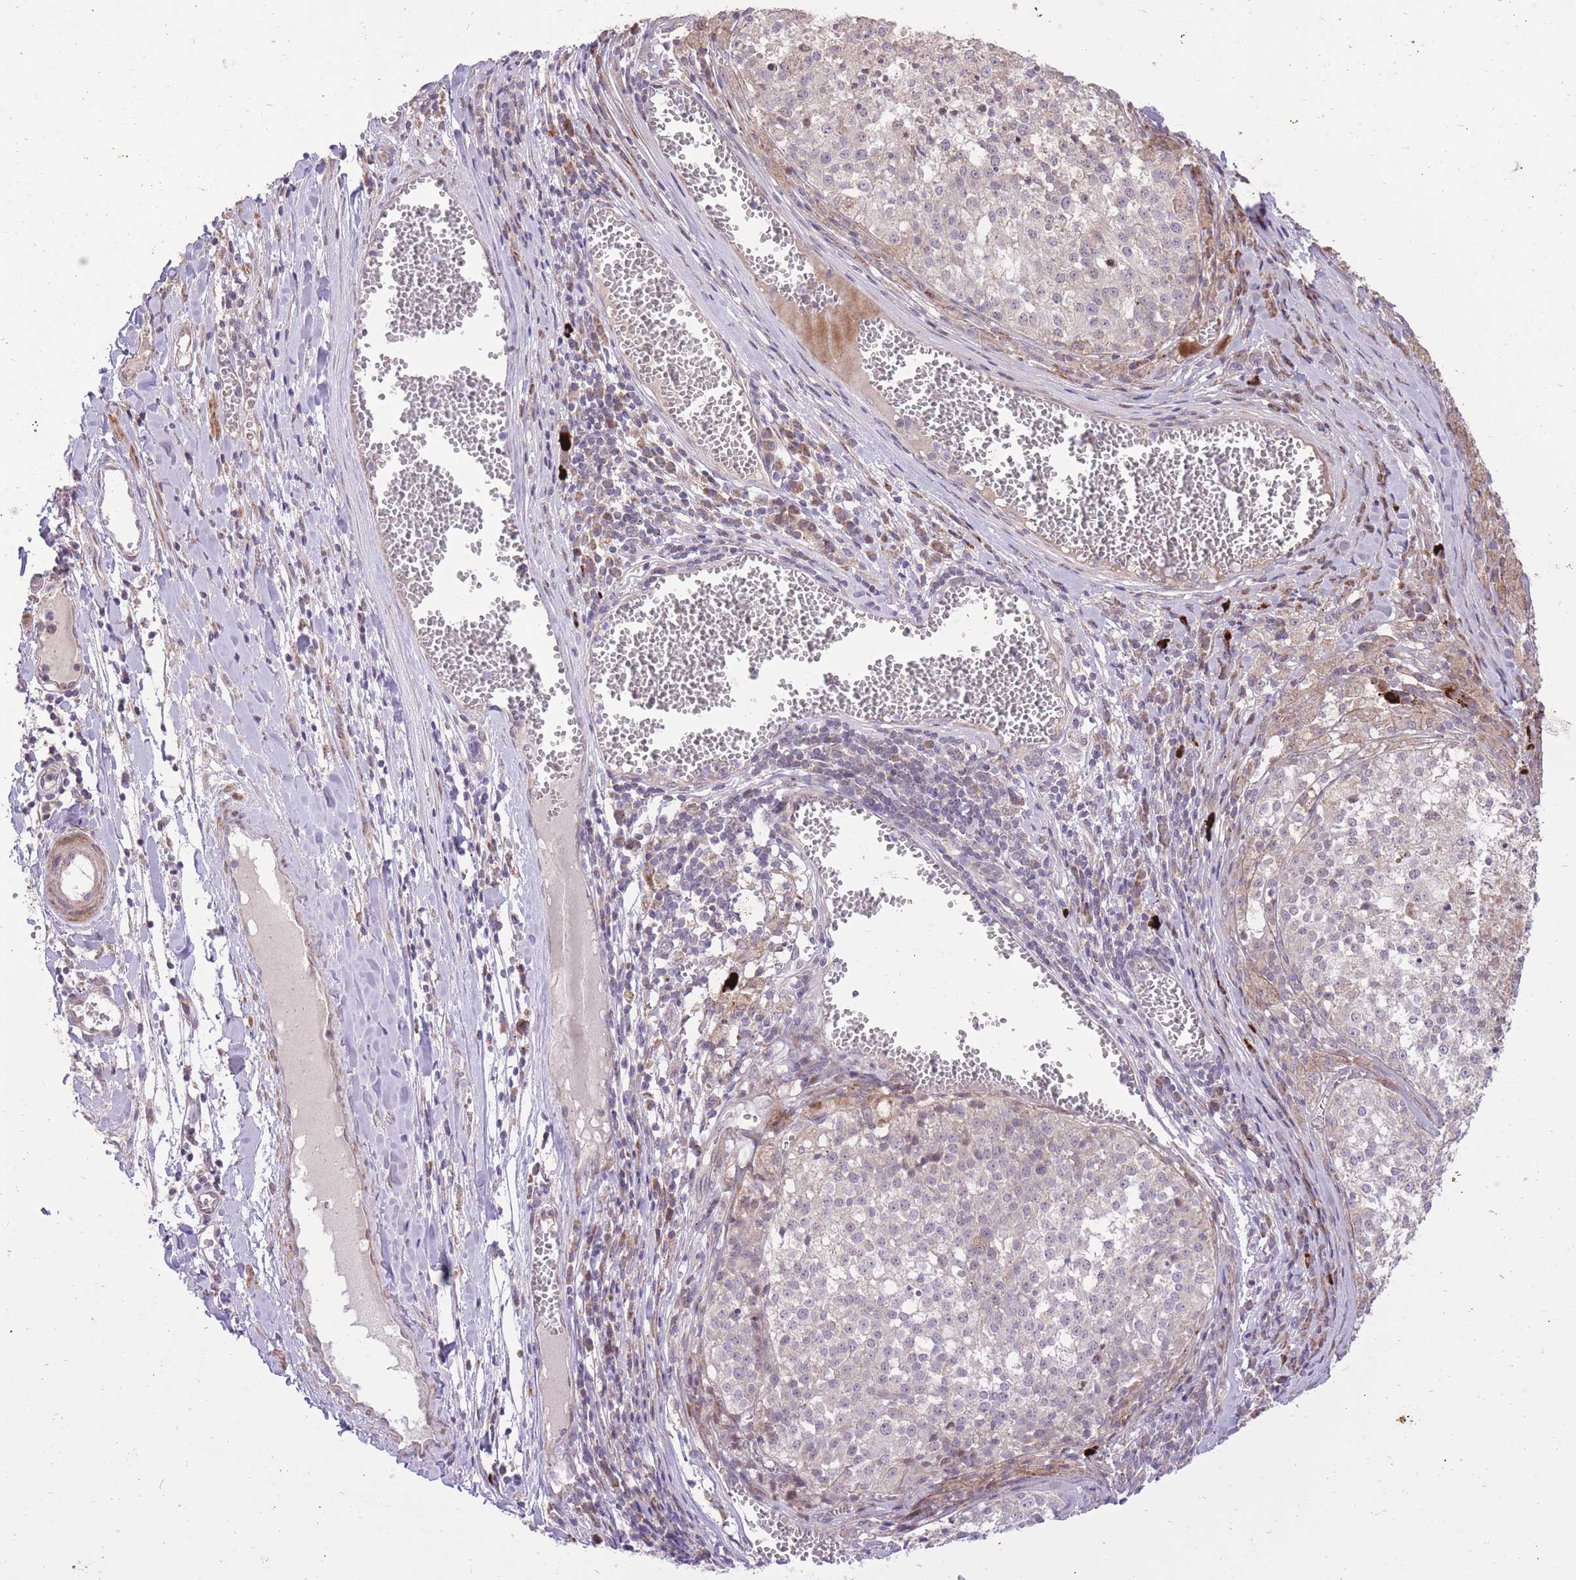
{"staining": {"intensity": "negative", "quantity": "none", "location": "none"}, "tissue": "melanoma", "cell_type": "Tumor cells", "image_type": "cancer", "snomed": [{"axis": "morphology", "description": "Malignant melanoma, NOS"}, {"axis": "topography", "description": "Skin"}], "caption": "Tumor cells are negative for protein expression in human malignant melanoma. Brightfield microscopy of immunohistochemistry (IHC) stained with DAB (brown) and hematoxylin (blue), captured at high magnification.", "gene": "SLC4A4", "patient": {"sex": "female", "age": 64}}